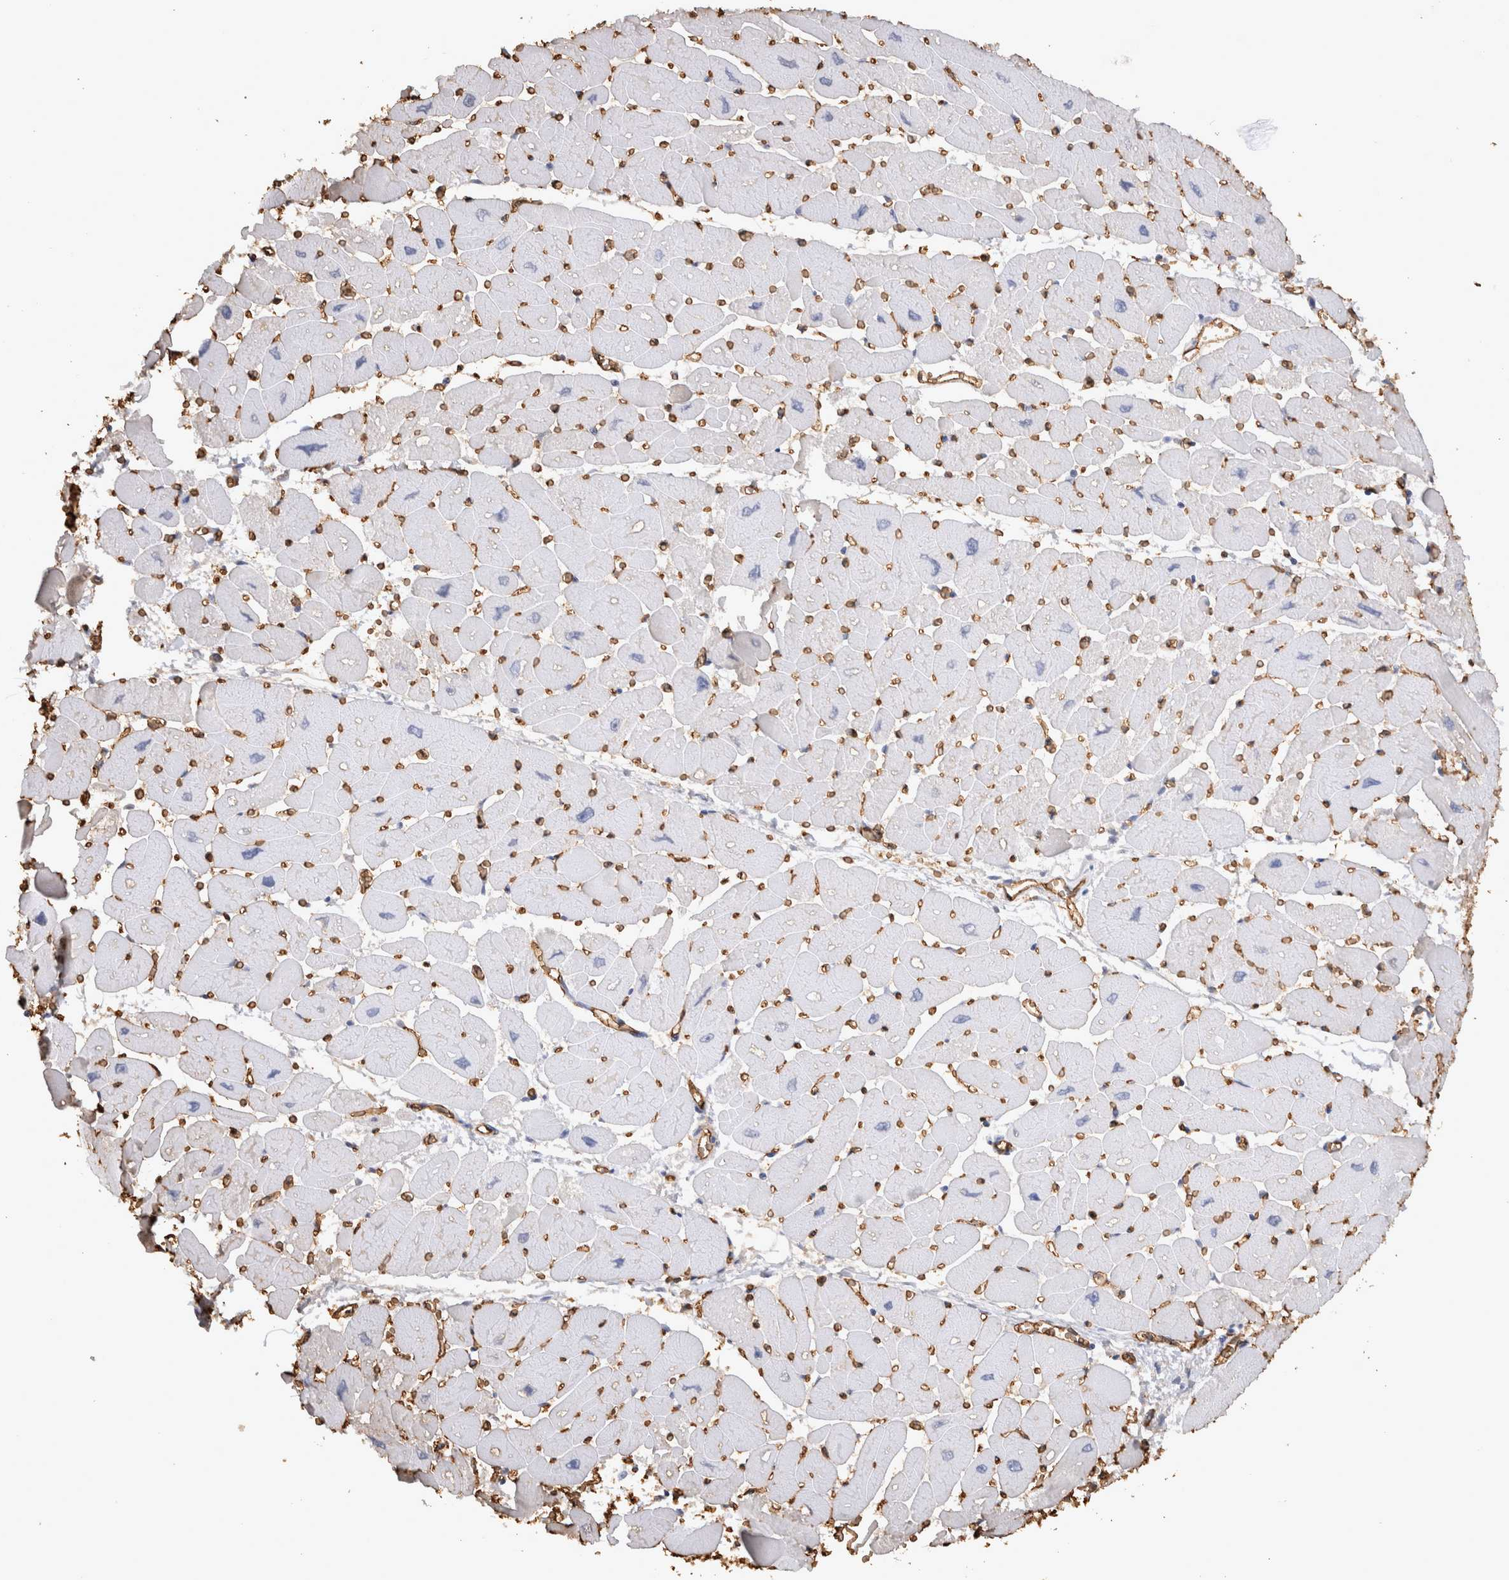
{"staining": {"intensity": "negative", "quantity": "none", "location": "none"}, "tissue": "heart muscle", "cell_type": "Cardiomyocytes", "image_type": "normal", "snomed": [{"axis": "morphology", "description": "Normal tissue, NOS"}, {"axis": "topography", "description": "Heart"}], "caption": "An immunohistochemistry (IHC) photomicrograph of normal heart muscle is shown. There is no staining in cardiomyocytes of heart muscle.", "gene": "IL17RC", "patient": {"sex": "female", "age": 54}}